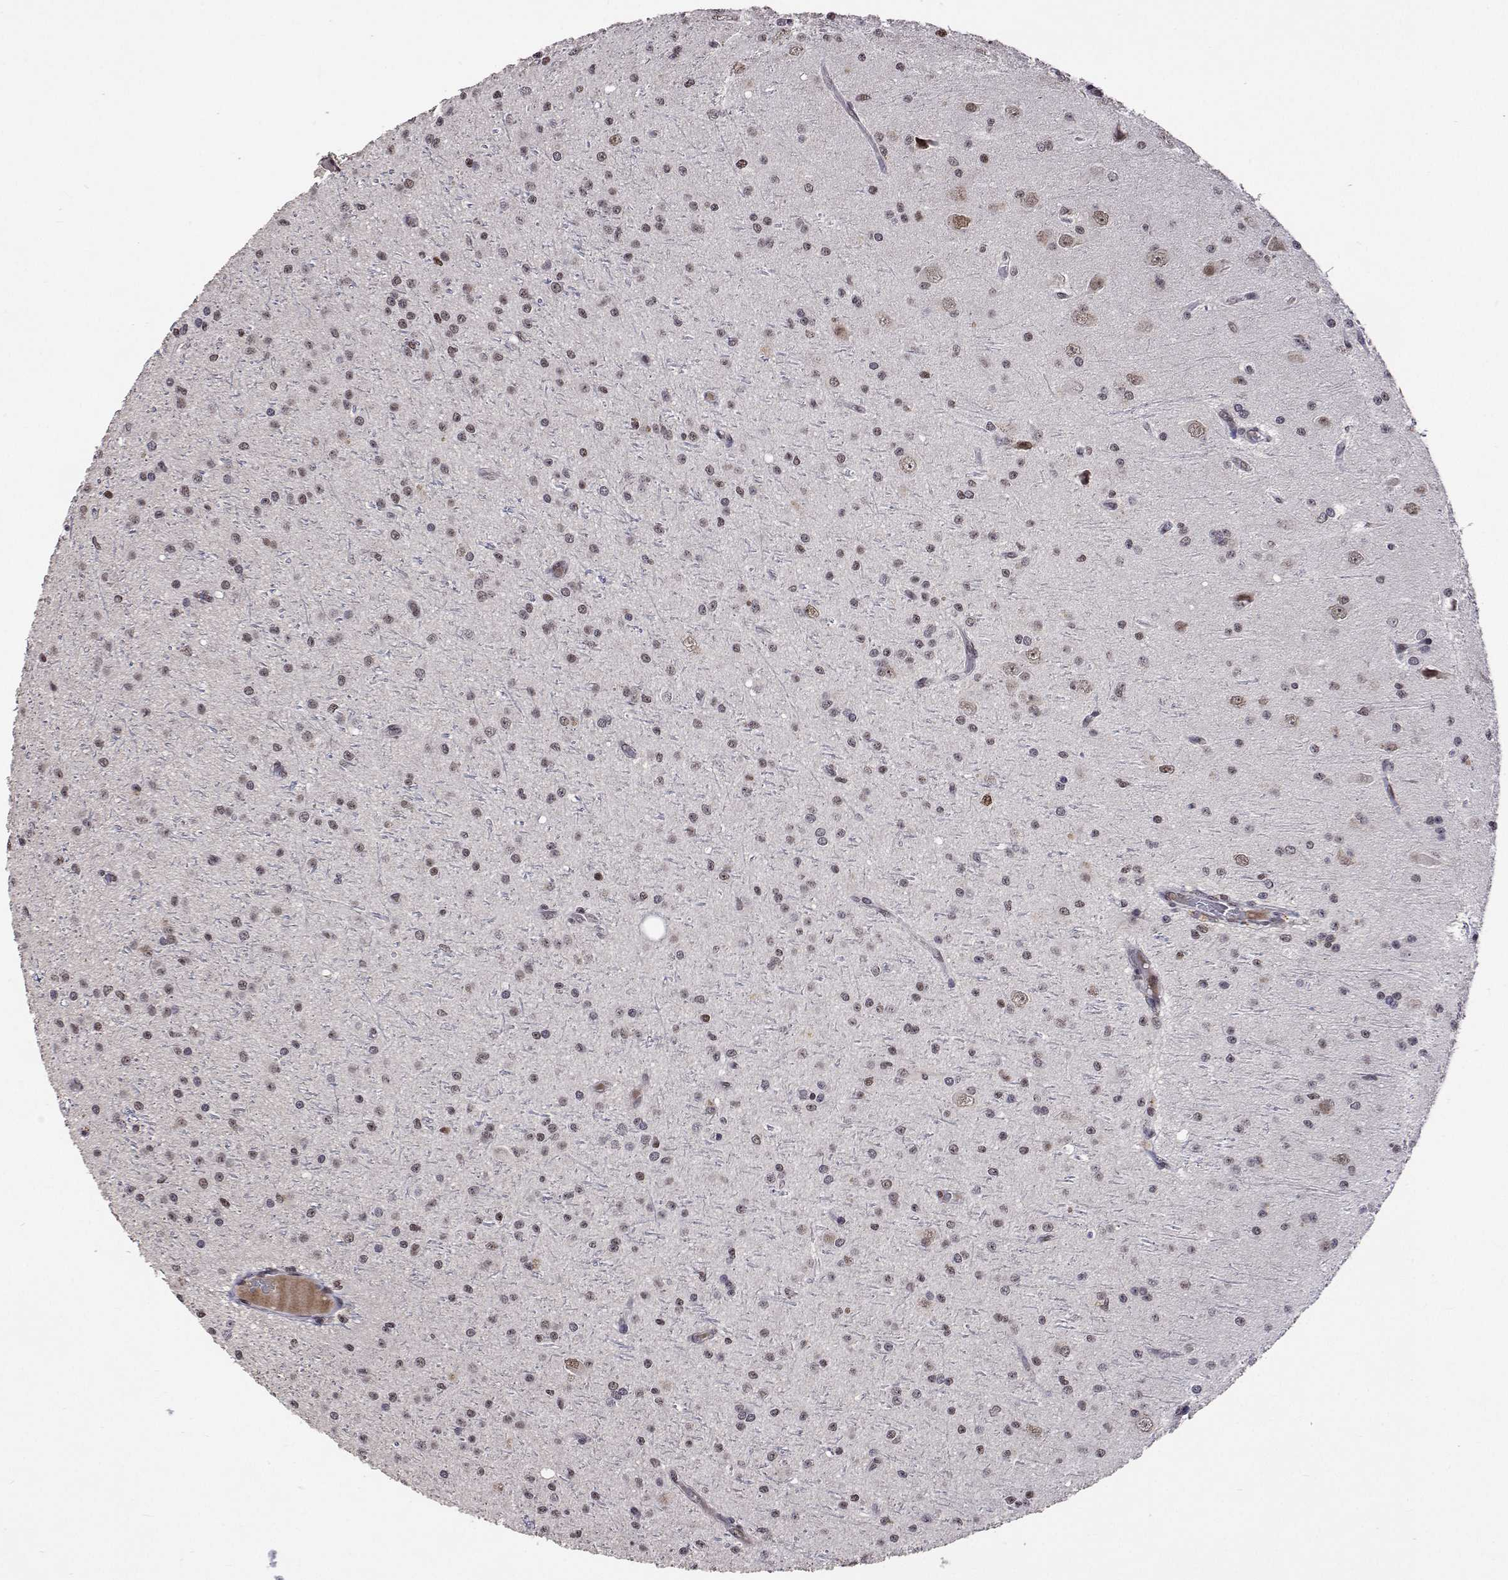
{"staining": {"intensity": "weak", "quantity": ">75%", "location": "nuclear"}, "tissue": "glioma", "cell_type": "Tumor cells", "image_type": "cancer", "snomed": [{"axis": "morphology", "description": "Glioma, malignant, Low grade"}, {"axis": "topography", "description": "Brain"}], "caption": "Protein staining displays weak nuclear positivity in approximately >75% of tumor cells in glioma.", "gene": "HNRNPA0", "patient": {"sex": "male", "age": 27}}